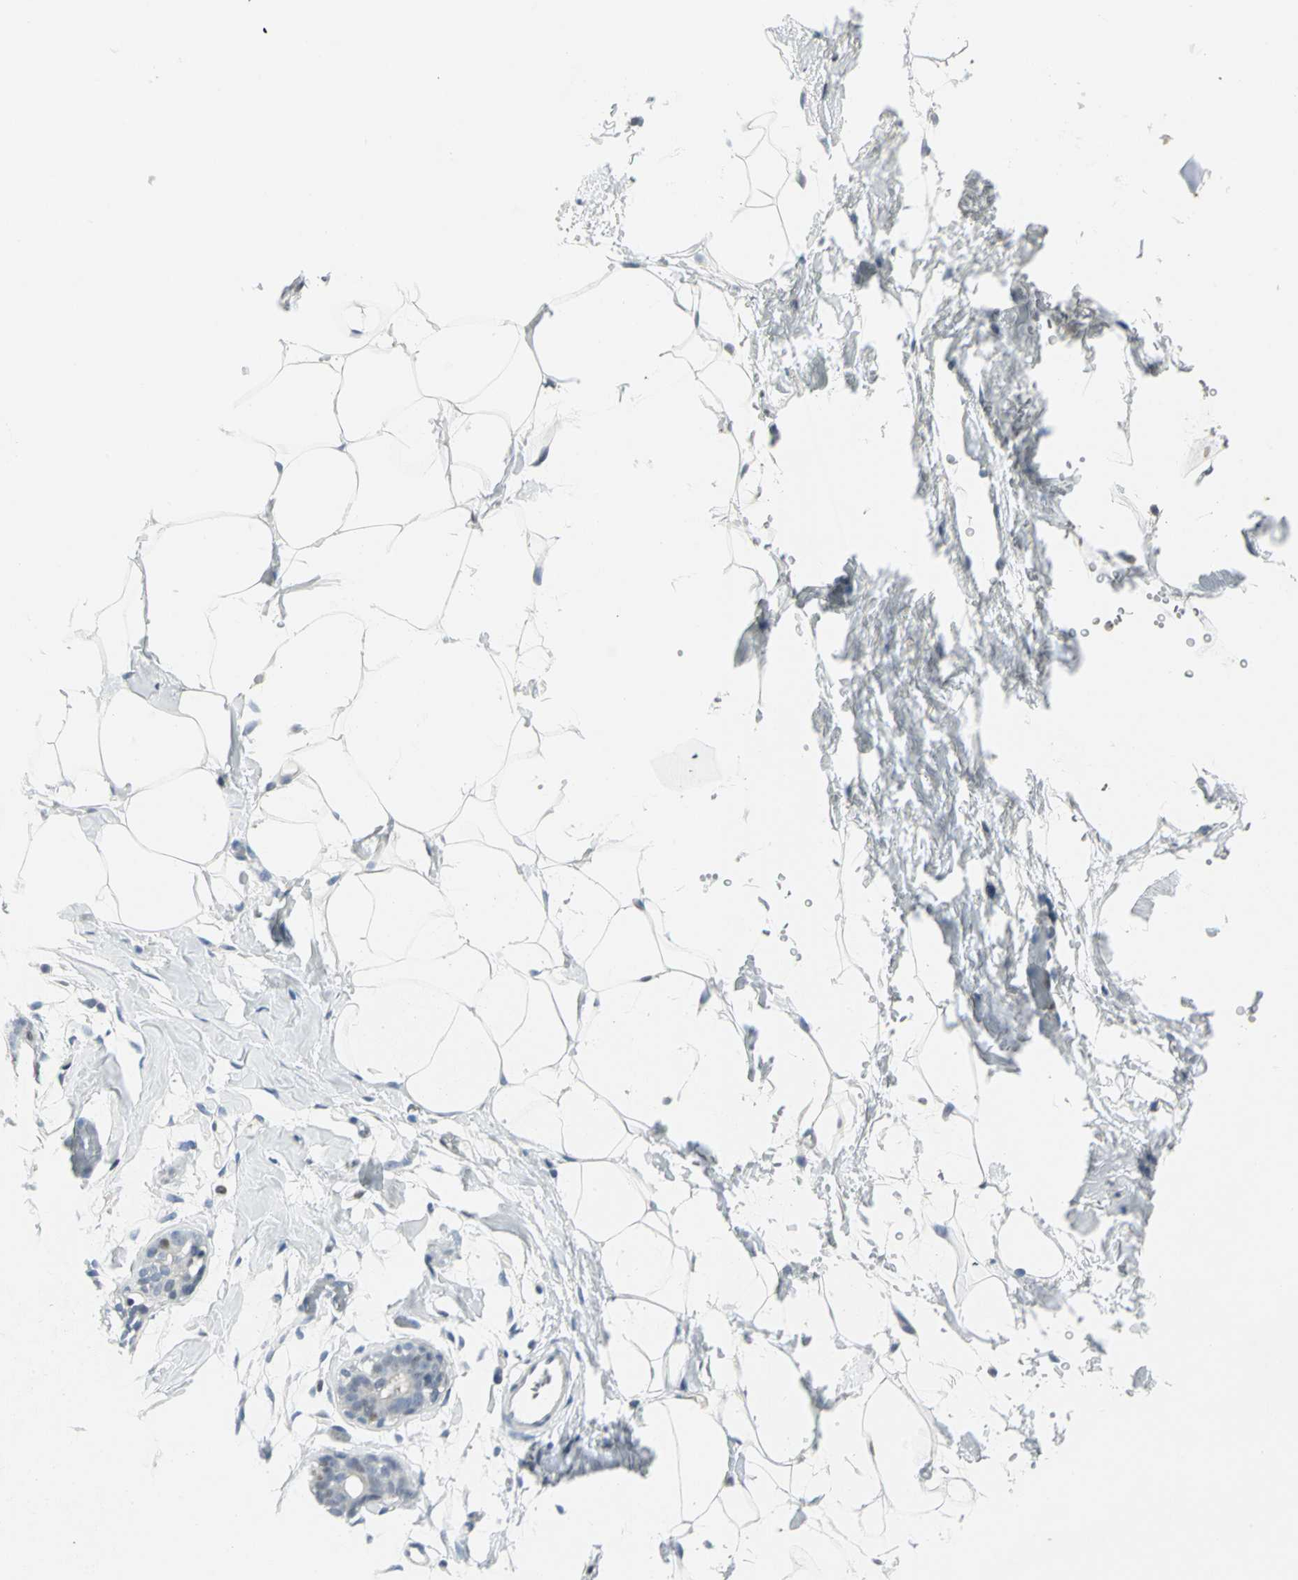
{"staining": {"intensity": "negative", "quantity": "none", "location": "none"}, "tissue": "adipose tissue", "cell_type": "Adipocytes", "image_type": "normal", "snomed": [{"axis": "morphology", "description": "Normal tissue, NOS"}, {"axis": "topography", "description": "Breast"}, {"axis": "topography", "description": "Soft tissue"}], "caption": "High power microscopy histopathology image of an IHC image of benign adipose tissue, revealing no significant expression in adipocytes. (DAB IHC, high magnification).", "gene": "BCL6", "patient": {"sex": "female", "age": 25}}